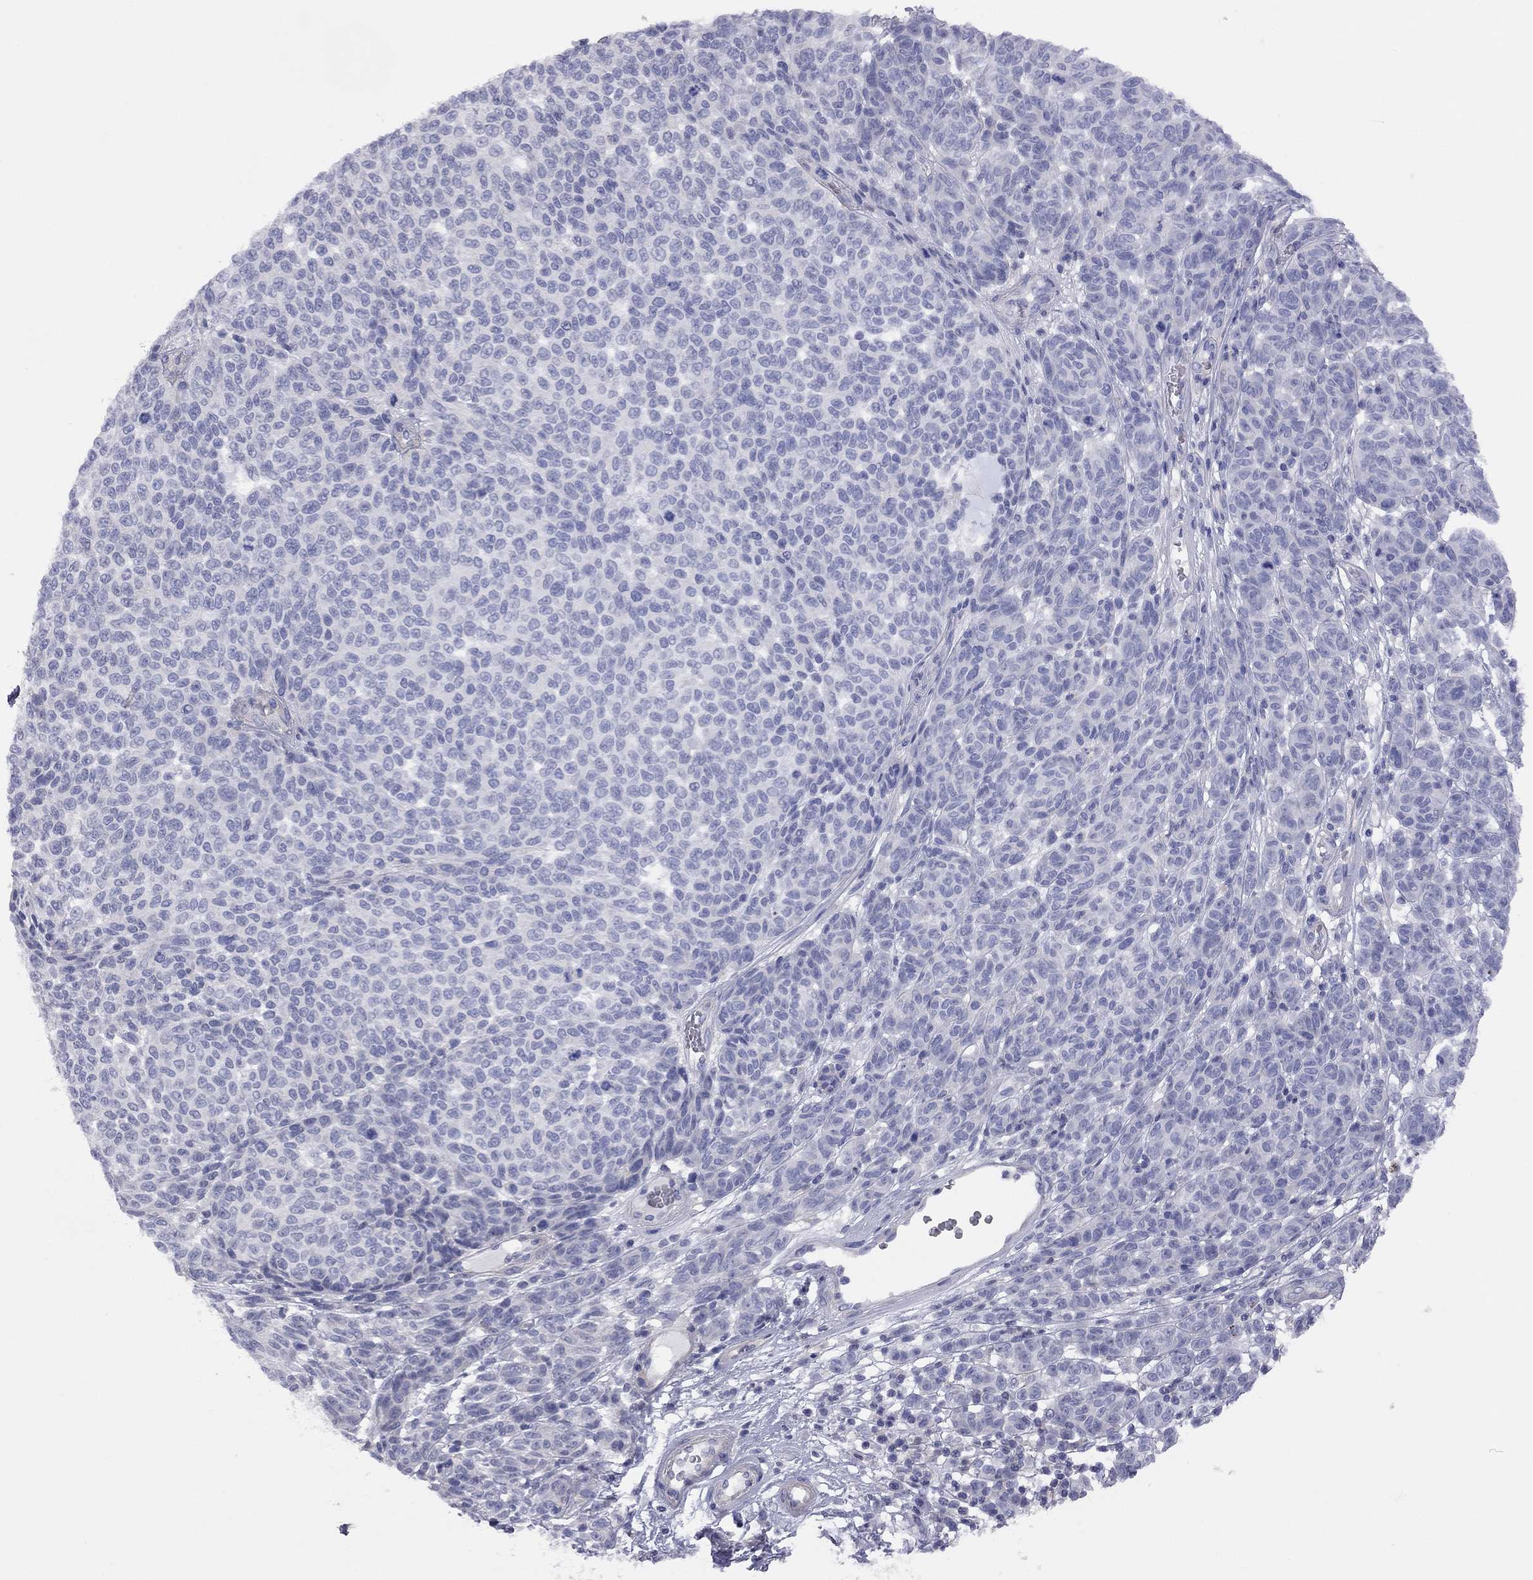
{"staining": {"intensity": "negative", "quantity": "none", "location": "none"}, "tissue": "melanoma", "cell_type": "Tumor cells", "image_type": "cancer", "snomed": [{"axis": "morphology", "description": "Malignant melanoma, NOS"}, {"axis": "topography", "description": "Skin"}], "caption": "Protein analysis of malignant melanoma displays no significant staining in tumor cells.", "gene": "ADCYAP1", "patient": {"sex": "male", "age": 59}}